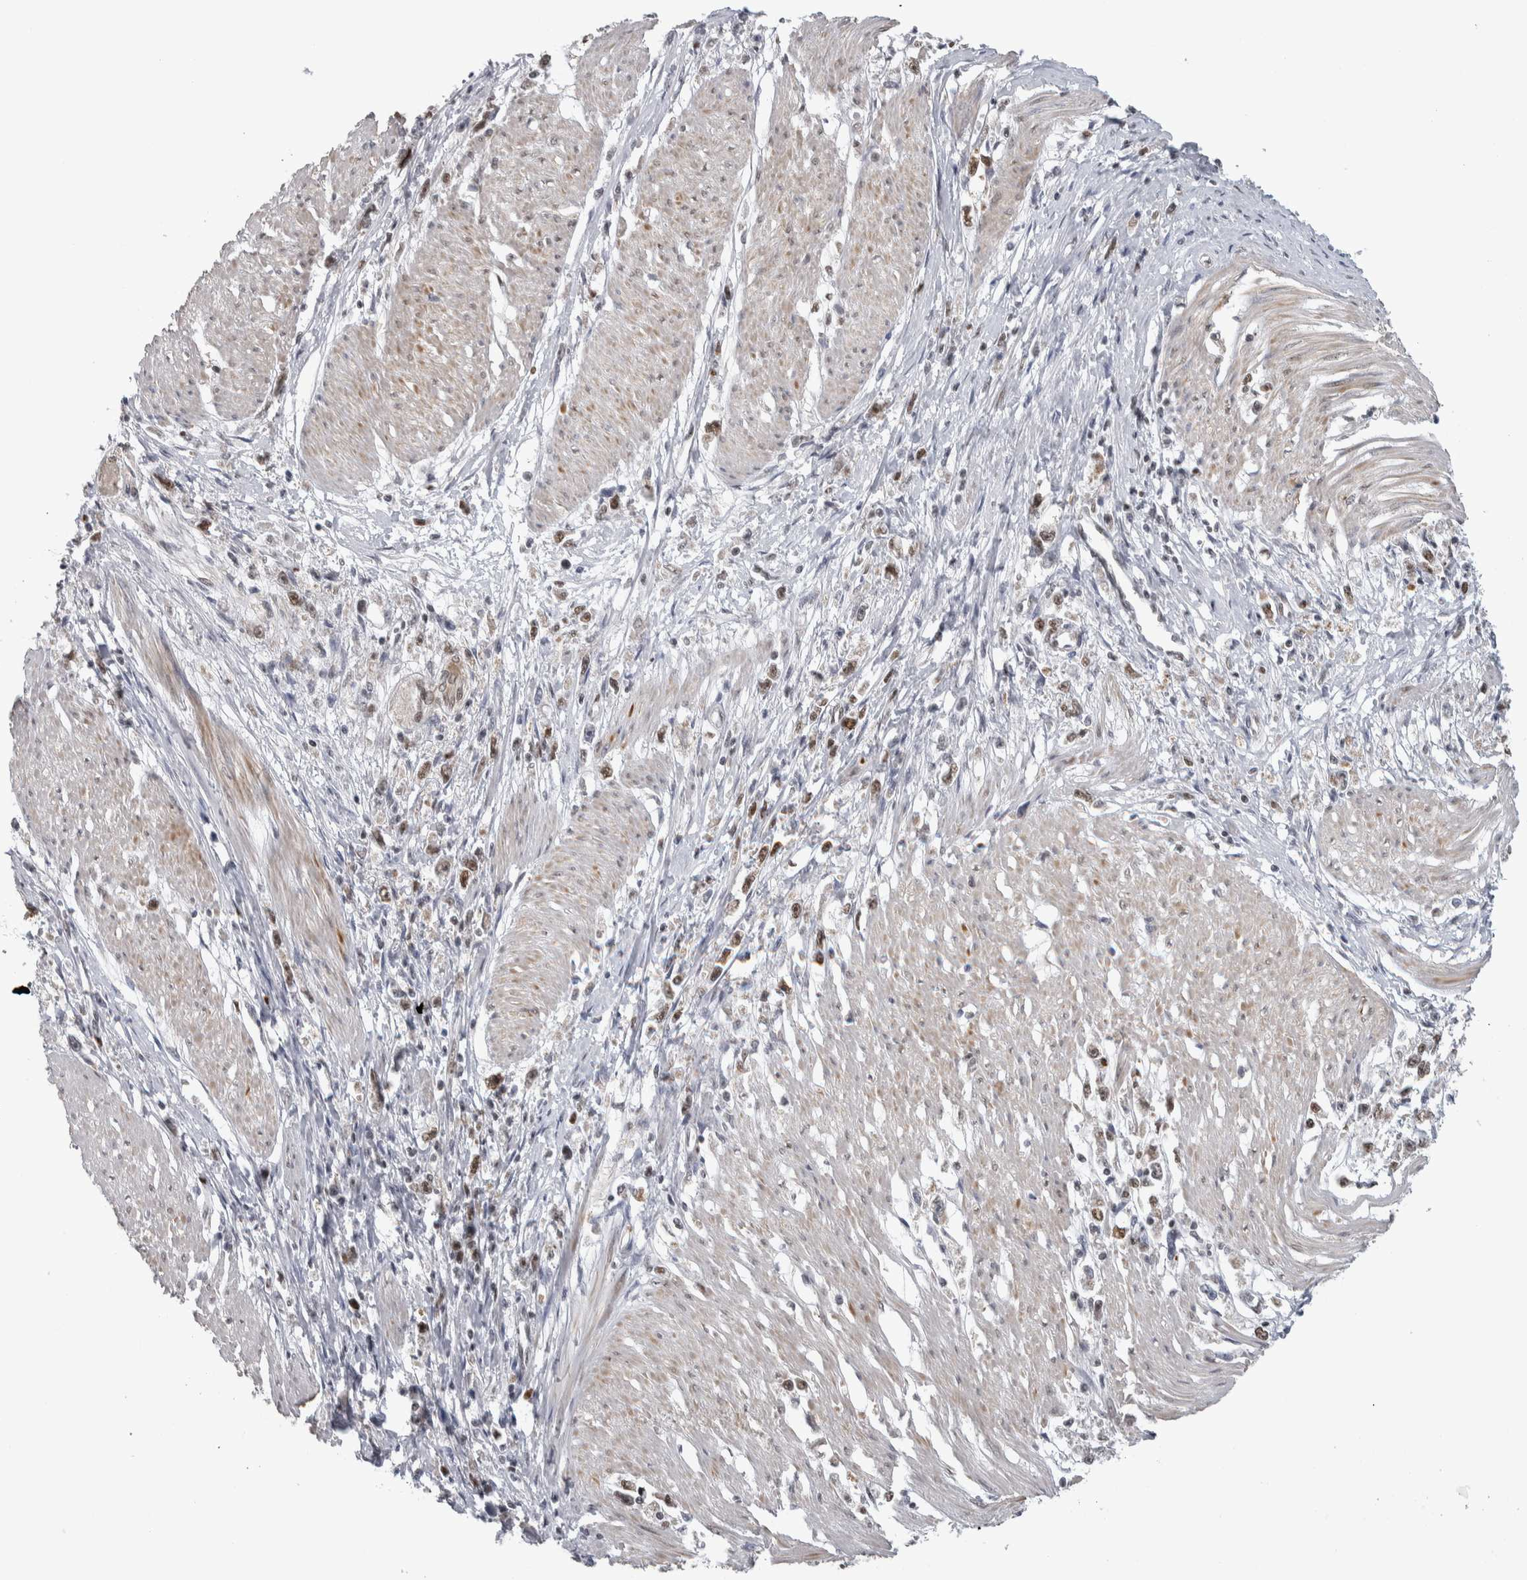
{"staining": {"intensity": "moderate", "quantity": ">75%", "location": "nuclear"}, "tissue": "stomach cancer", "cell_type": "Tumor cells", "image_type": "cancer", "snomed": [{"axis": "morphology", "description": "Adenocarcinoma, NOS"}, {"axis": "topography", "description": "Stomach"}], "caption": "The photomicrograph demonstrates a brown stain indicating the presence of a protein in the nuclear of tumor cells in stomach adenocarcinoma.", "gene": "HEXIM2", "patient": {"sex": "female", "age": 59}}